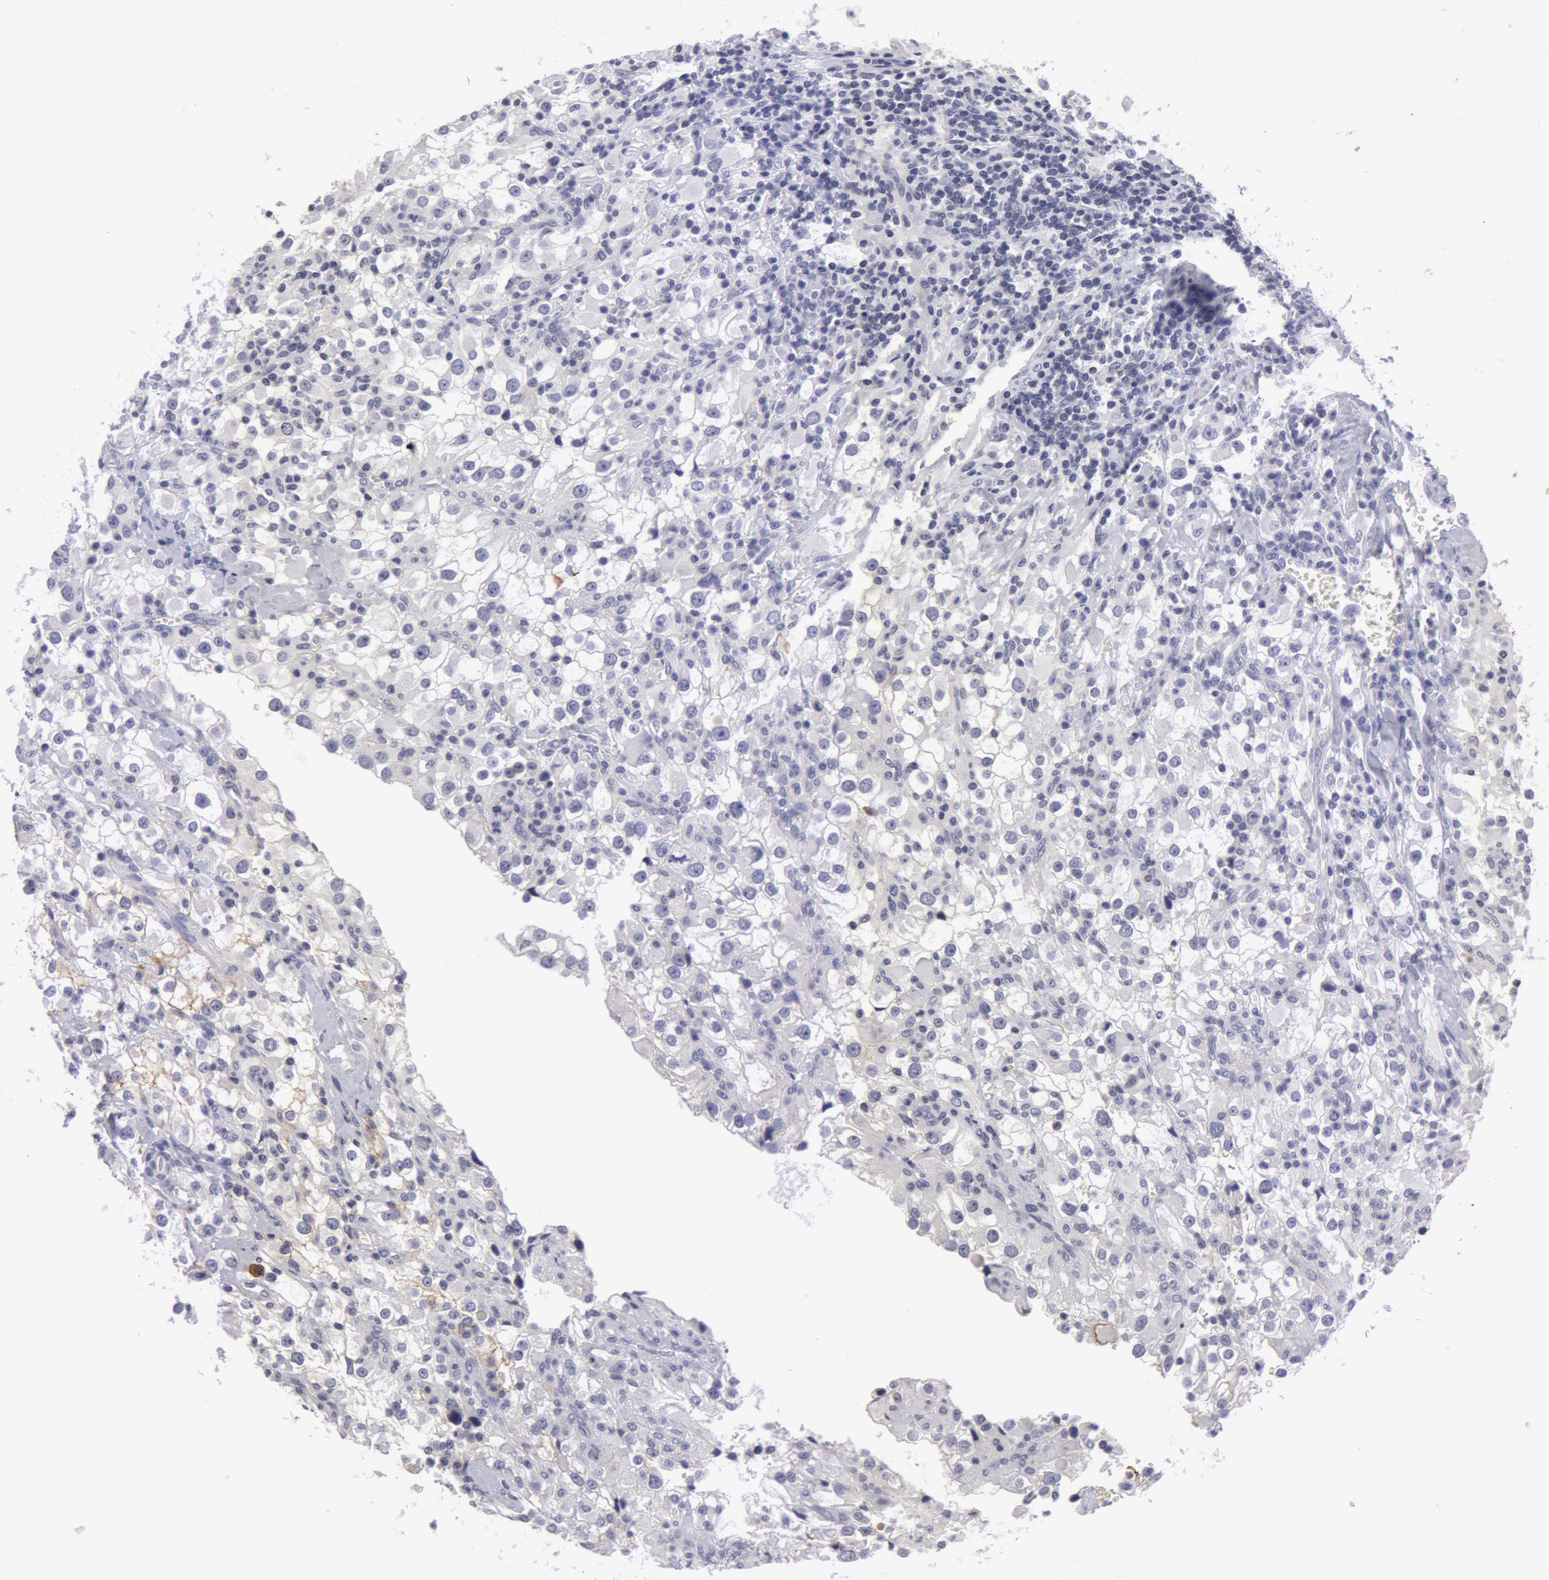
{"staining": {"intensity": "negative", "quantity": "none", "location": "none"}, "tissue": "renal cancer", "cell_type": "Tumor cells", "image_type": "cancer", "snomed": [{"axis": "morphology", "description": "Adenocarcinoma, NOS"}, {"axis": "topography", "description": "Kidney"}], "caption": "High power microscopy image of an IHC image of adenocarcinoma (renal), revealing no significant staining in tumor cells.", "gene": "NLGN4X", "patient": {"sex": "female", "age": 52}}